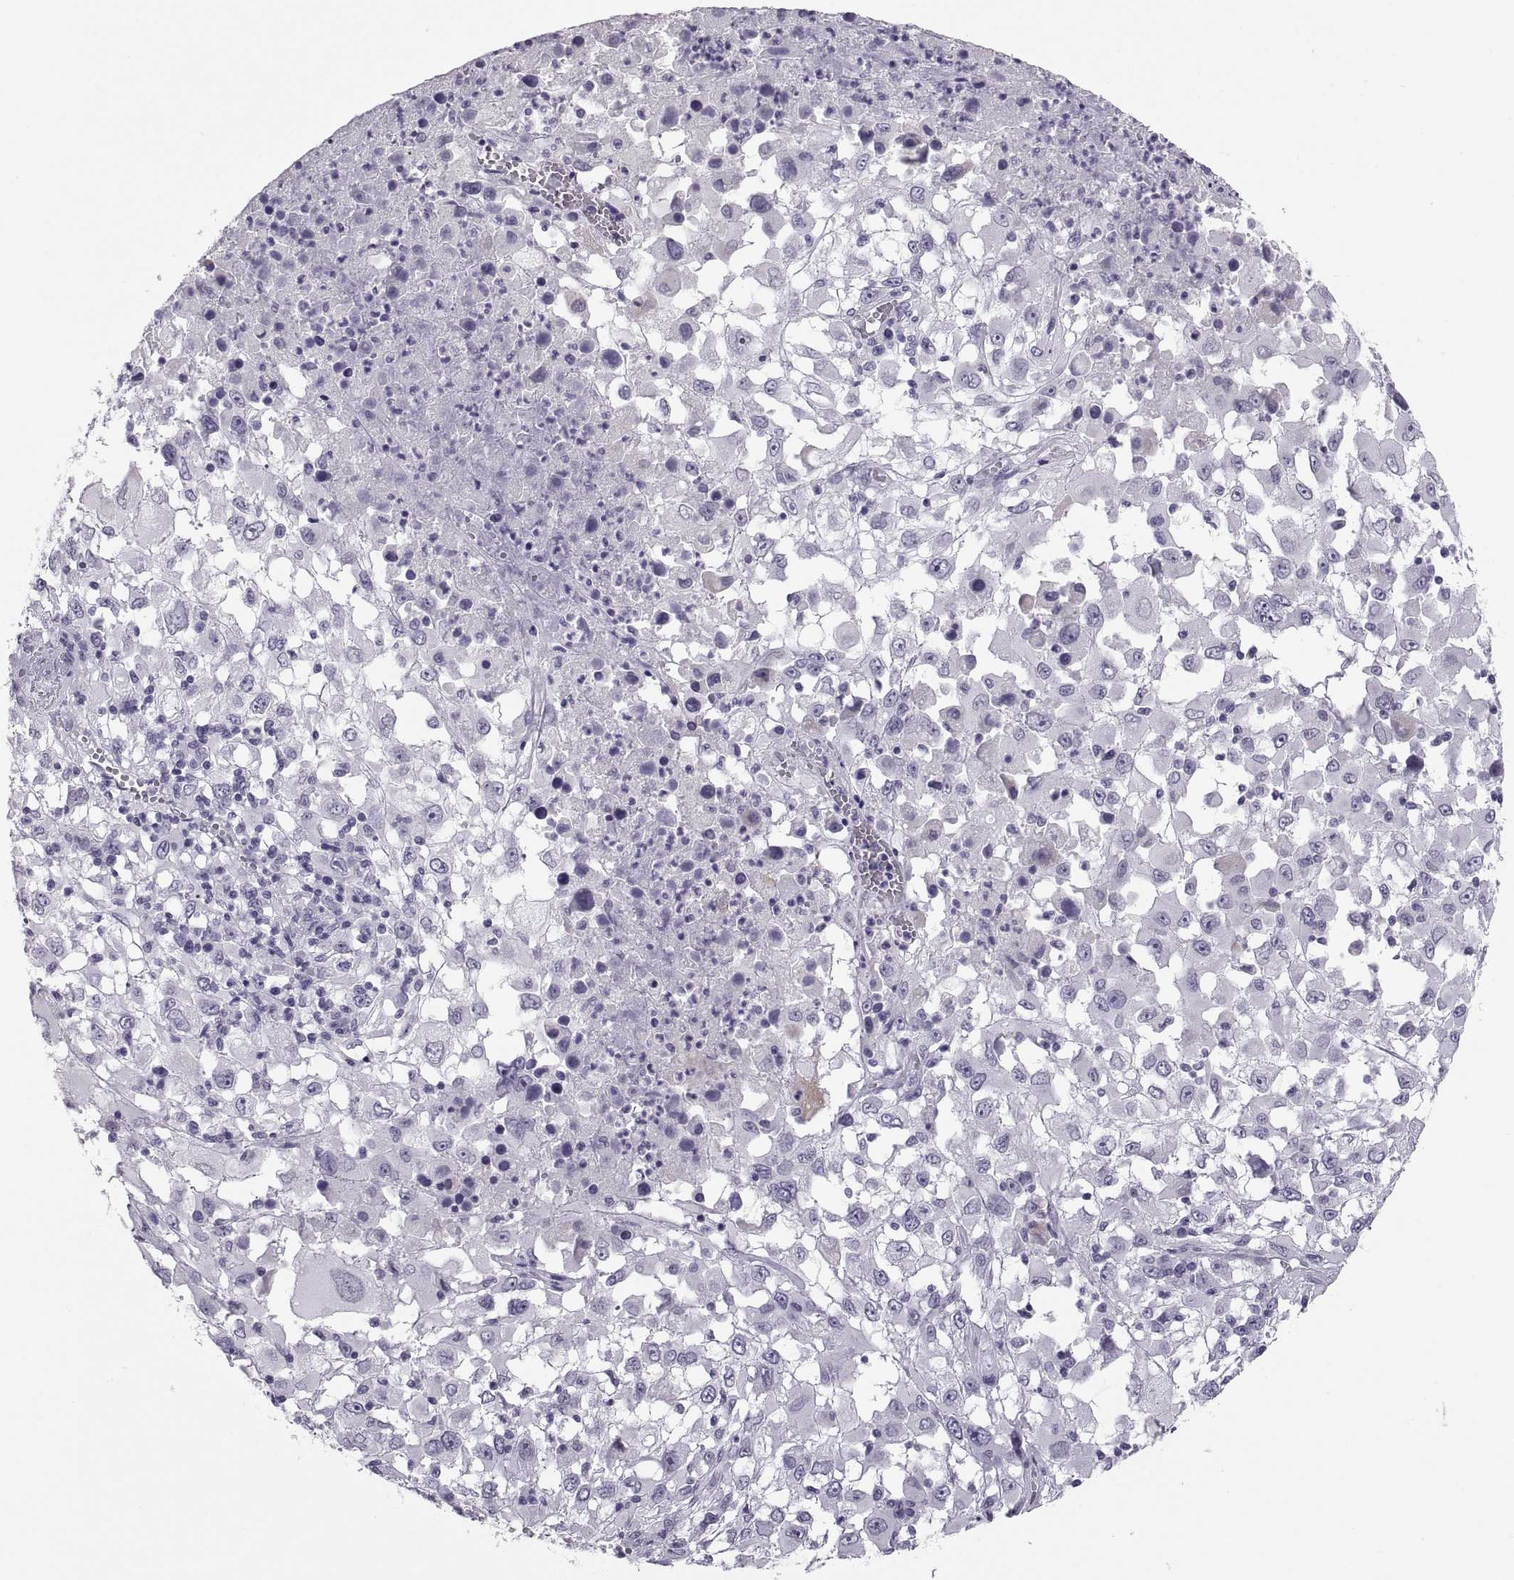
{"staining": {"intensity": "negative", "quantity": "none", "location": "none"}, "tissue": "melanoma", "cell_type": "Tumor cells", "image_type": "cancer", "snomed": [{"axis": "morphology", "description": "Malignant melanoma, Metastatic site"}, {"axis": "topography", "description": "Soft tissue"}], "caption": "IHC image of neoplastic tissue: human melanoma stained with DAB (3,3'-diaminobenzidine) demonstrates no significant protein positivity in tumor cells. (DAB immunohistochemistry (IHC), high magnification).", "gene": "QRICH2", "patient": {"sex": "male", "age": 50}}